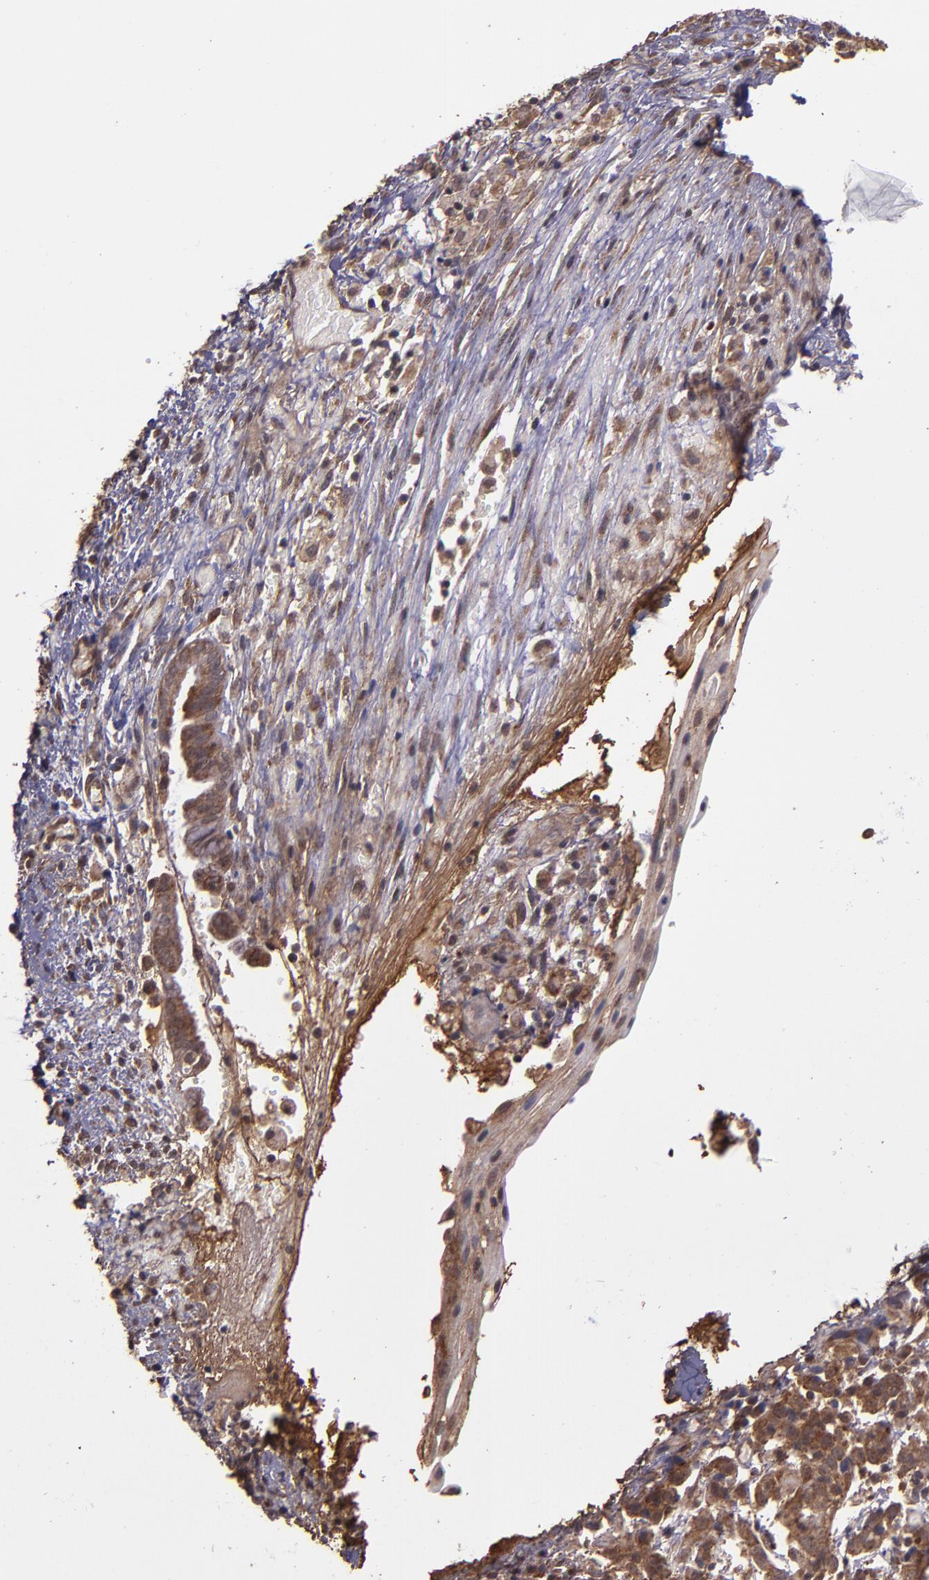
{"staining": {"intensity": "strong", "quantity": ">75%", "location": "cytoplasmic/membranous"}, "tissue": "cervical cancer", "cell_type": "Tumor cells", "image_type": "cancer", "snomed": [{"axis": "morphology", "description": "Normal tissue, NOS"}, {"axis": "morphology", "description": "Squamous cell carcinoma, NOS"}, {"axis": "topography", "description": "Cervix"}], "caption": "Tumor cells show high levels of strong cytoplasmic/membranous staining in approximately >75% of cells in human squamous cell carcinoma (cervical).", "gene": "USP51", "patient": {"sex": "female", "age": 67}}